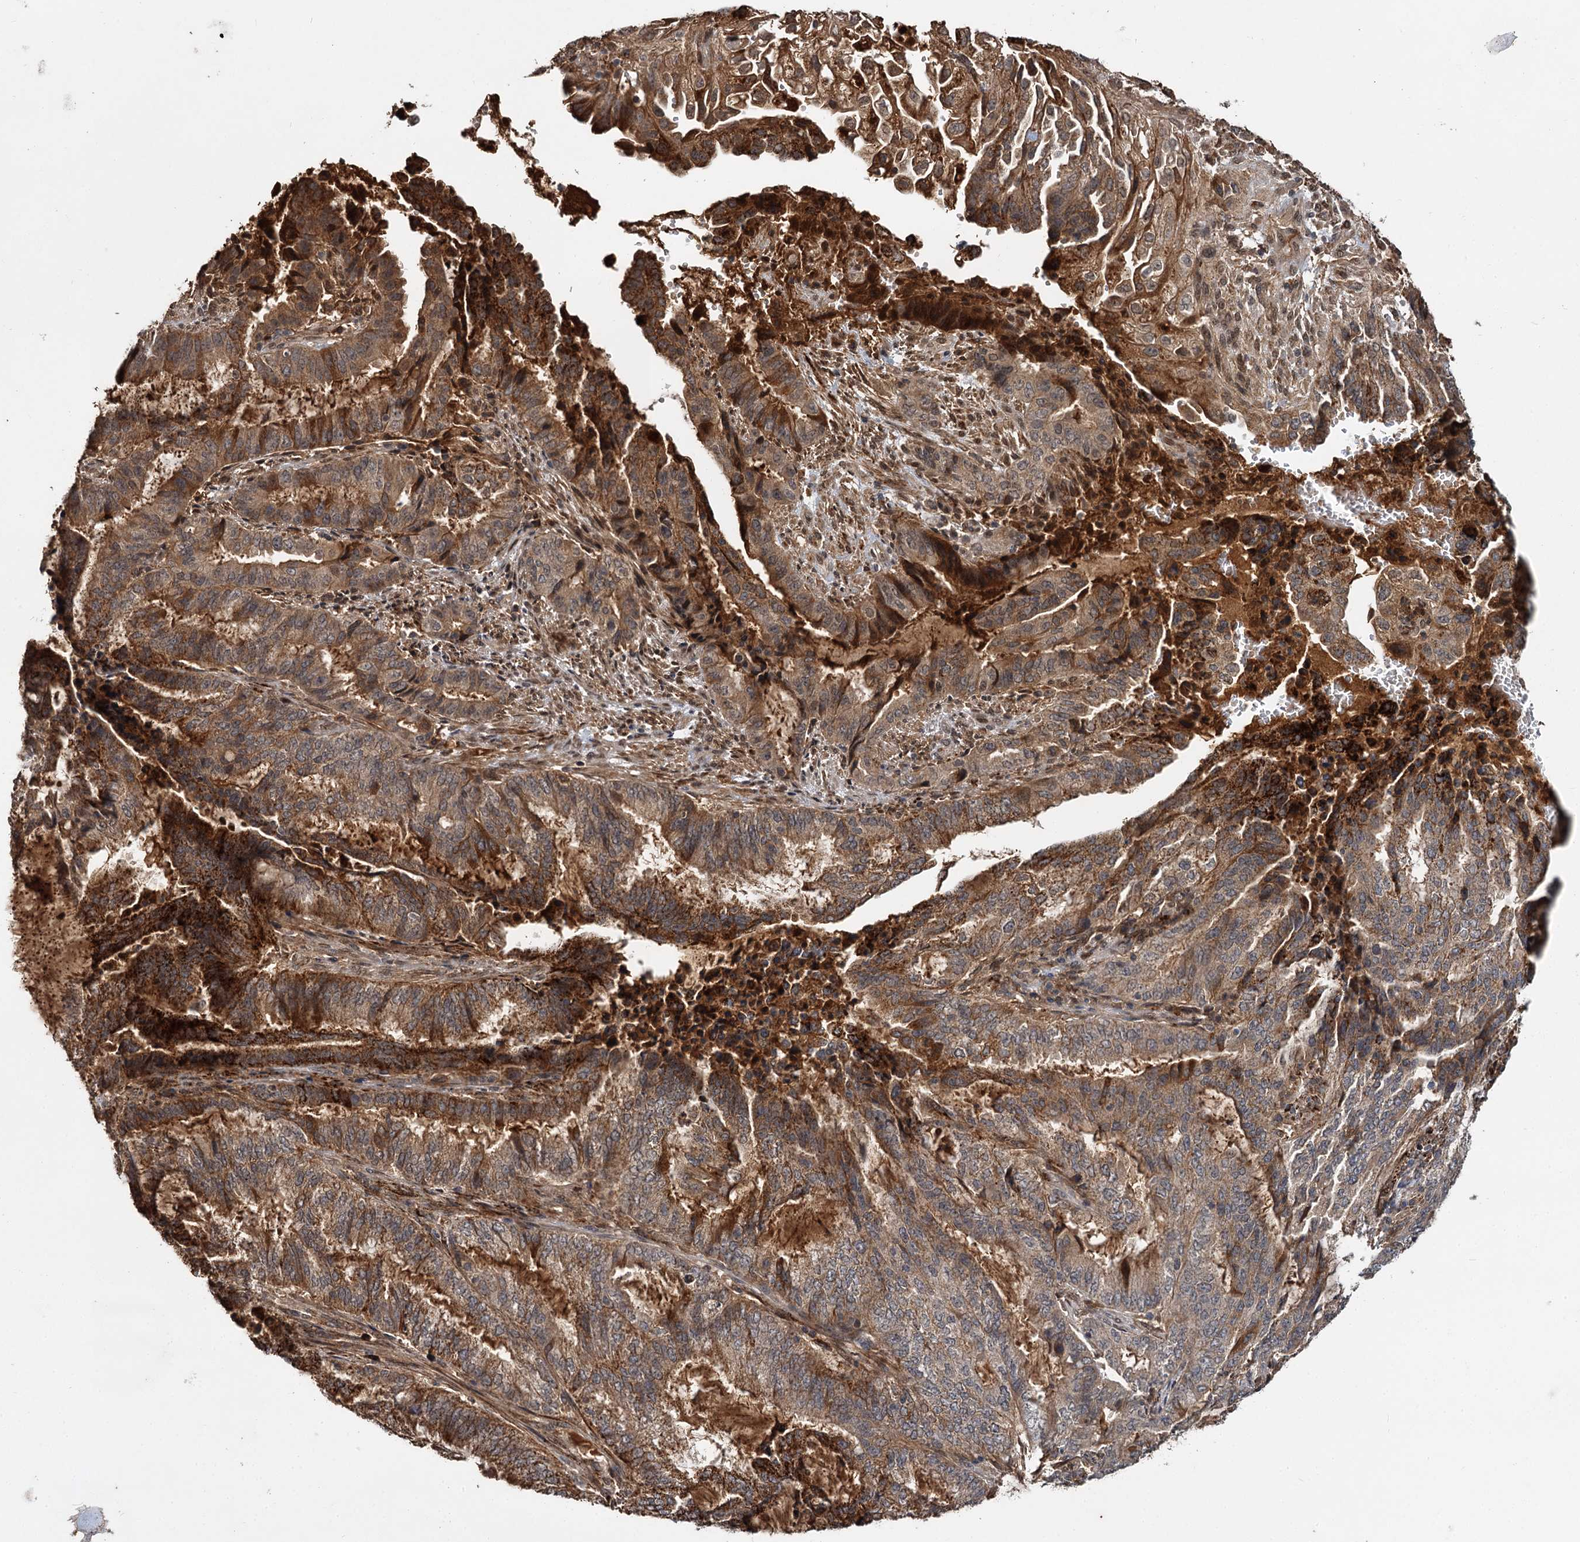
{"staining": {"intensity": "moderate", "quantity": "25%-75%", "location": "cytoplasmic/membranous"}, "tissue": "endometrial cancer", "cell_type": "Tumor cells", "image_type": "cancer", "snomed": [{"axis": "morphology", "description": "Adenocarcinoma, NOS"}, {"axis": "topography", "description": "Endometrium"}], "caption": "About 25%-75% of tumor cells in human endometrial adenocarcinoma demonstrate moderate cytoplasmic/membranous protein positivity as visualized by brown immunohistochemical staining.", "gene": "MBD6", "patient": {"sex": "female", "age": 51}}